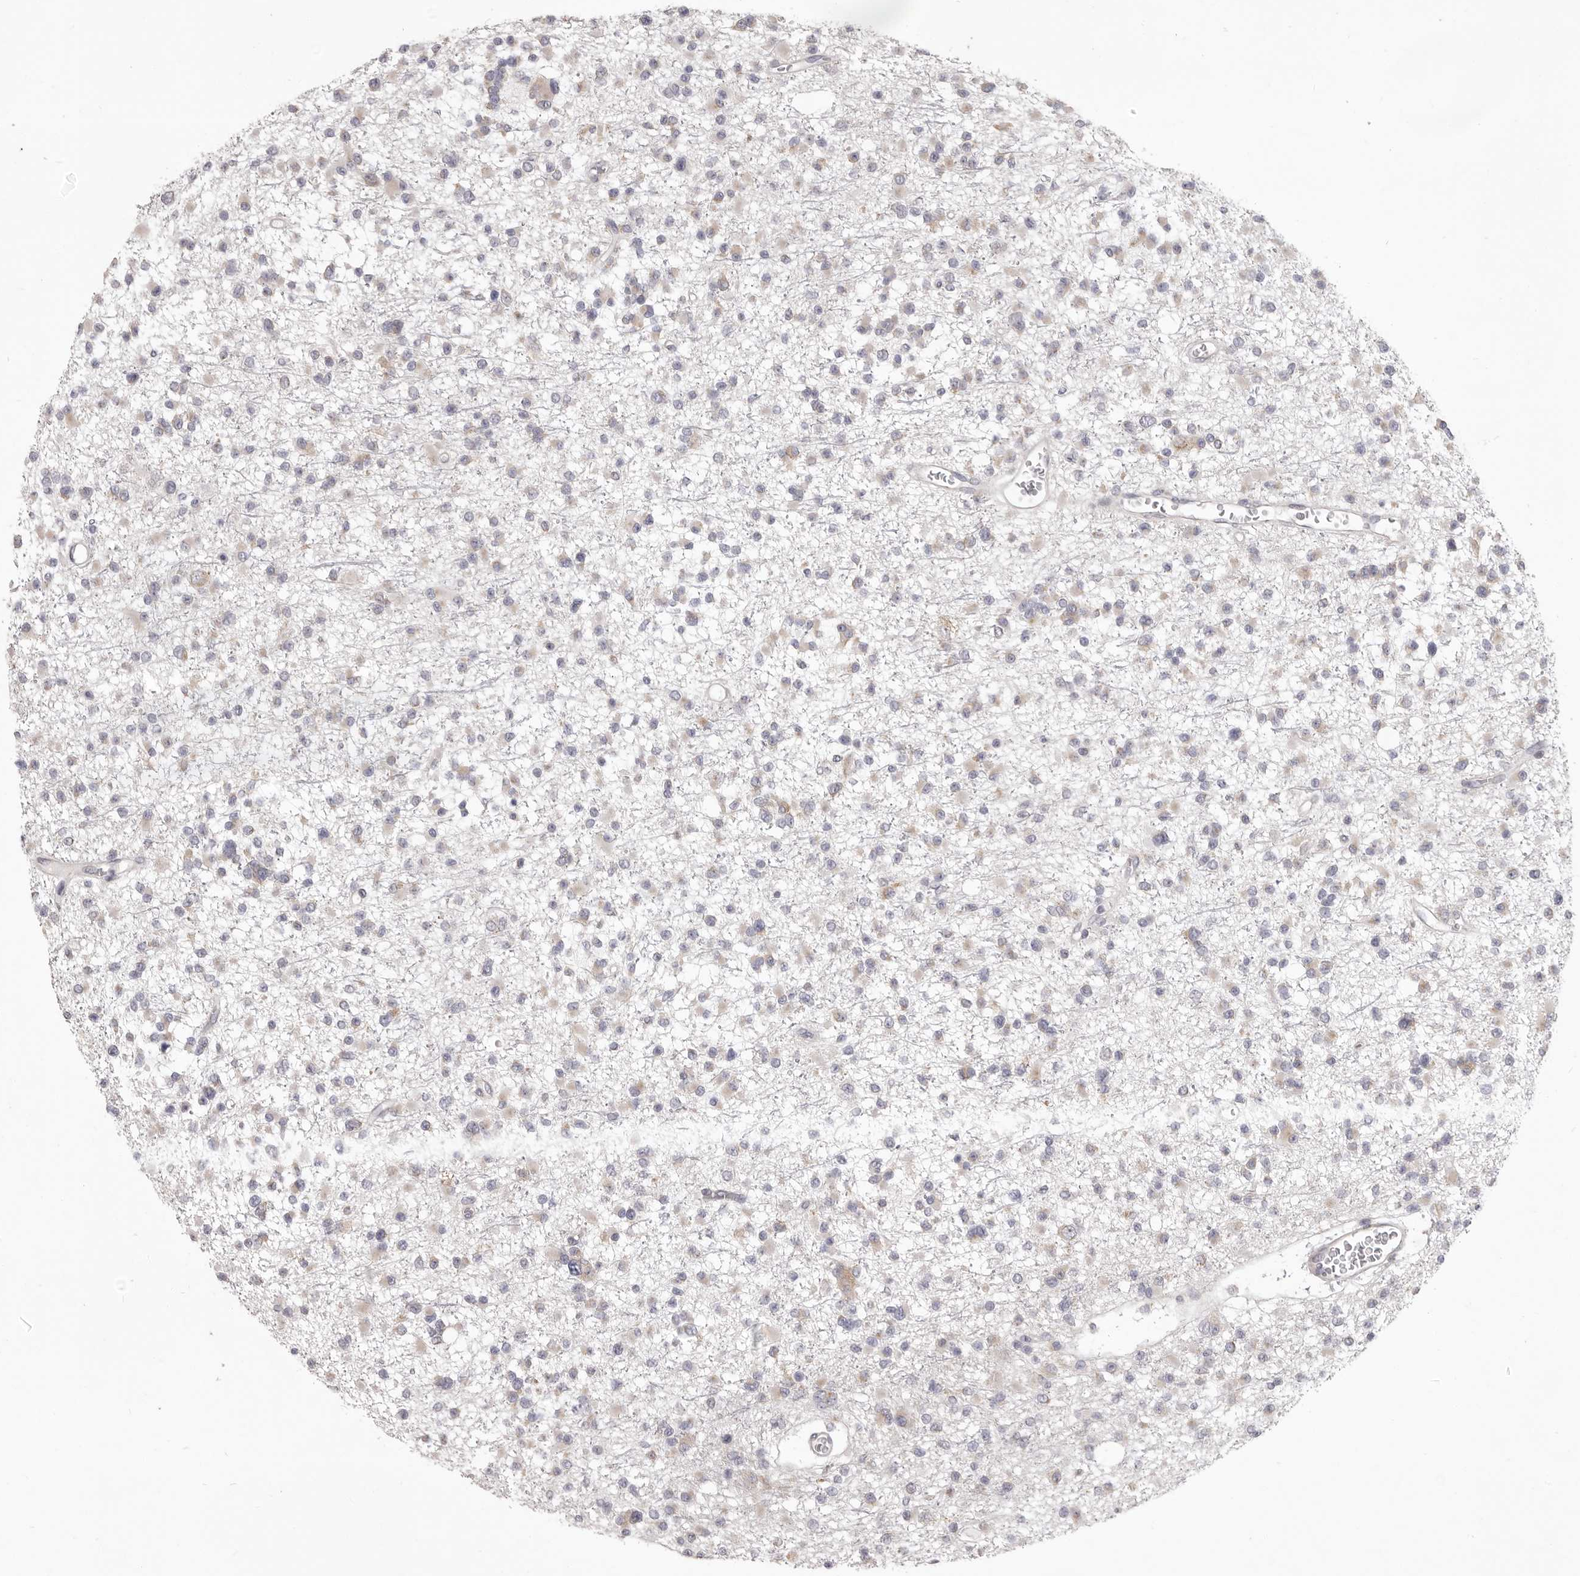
{"staining": {"intensity": "negative", "quantity": "none", "location": "none"}, "tissue": "glioma", "cell_type": "Tumor cells", "image_type": "cancer", "snomed": [{"axis": "morphology", "description": "Glioma, malignant, Low grade"}, {"axis": "topography", "description": "Brain"}], "caption": "High power microscopy image of an immunohistochemistry photomicrograph of malignant glioma (low-grade), revealing no significant staining in tumor cells.", "gene": "TBC1D8B", "patient": {"sex": "female", "age": 22}}